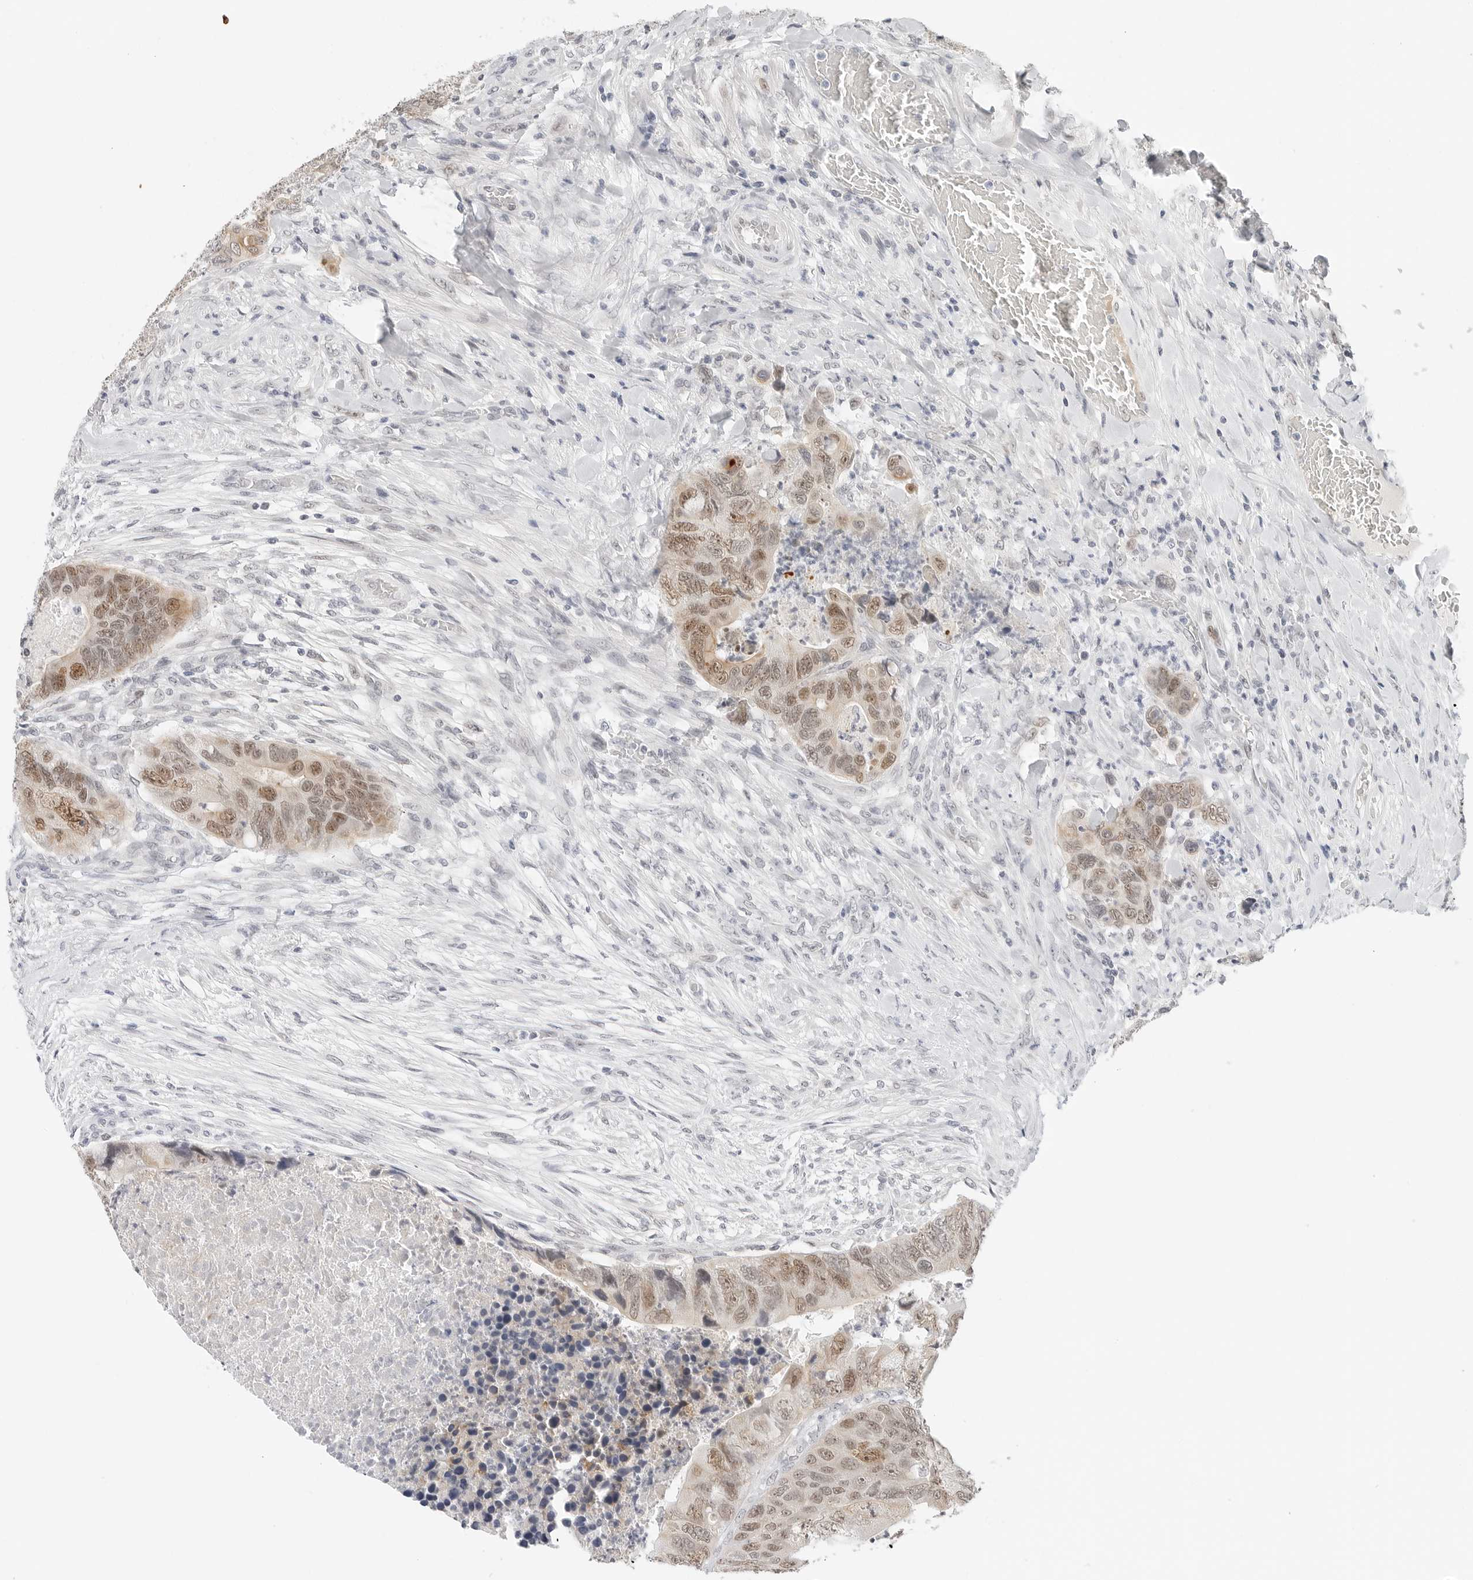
{"staining": {"intensity": "moderate", "quantity": ">75%", "location": "nuclear"}, "tissue": "colorectal cancer", "cell_type": "Tumor cells", "image_type": "cancer", "snomed": [{"axis": "morphology", "description": "Adenocarcinoma, NOS"}, {"axis": "topography", "description": "Rectum"}], "caption": "Immunohistochemistry photomicrograph of colorectal cancer stained for a protein (brown), which displays medium levels of moderate nuclear expression in about >75% of tumor cells.", "gene": "TSEN2", "patient": {"sex": "male", "age": 63}}